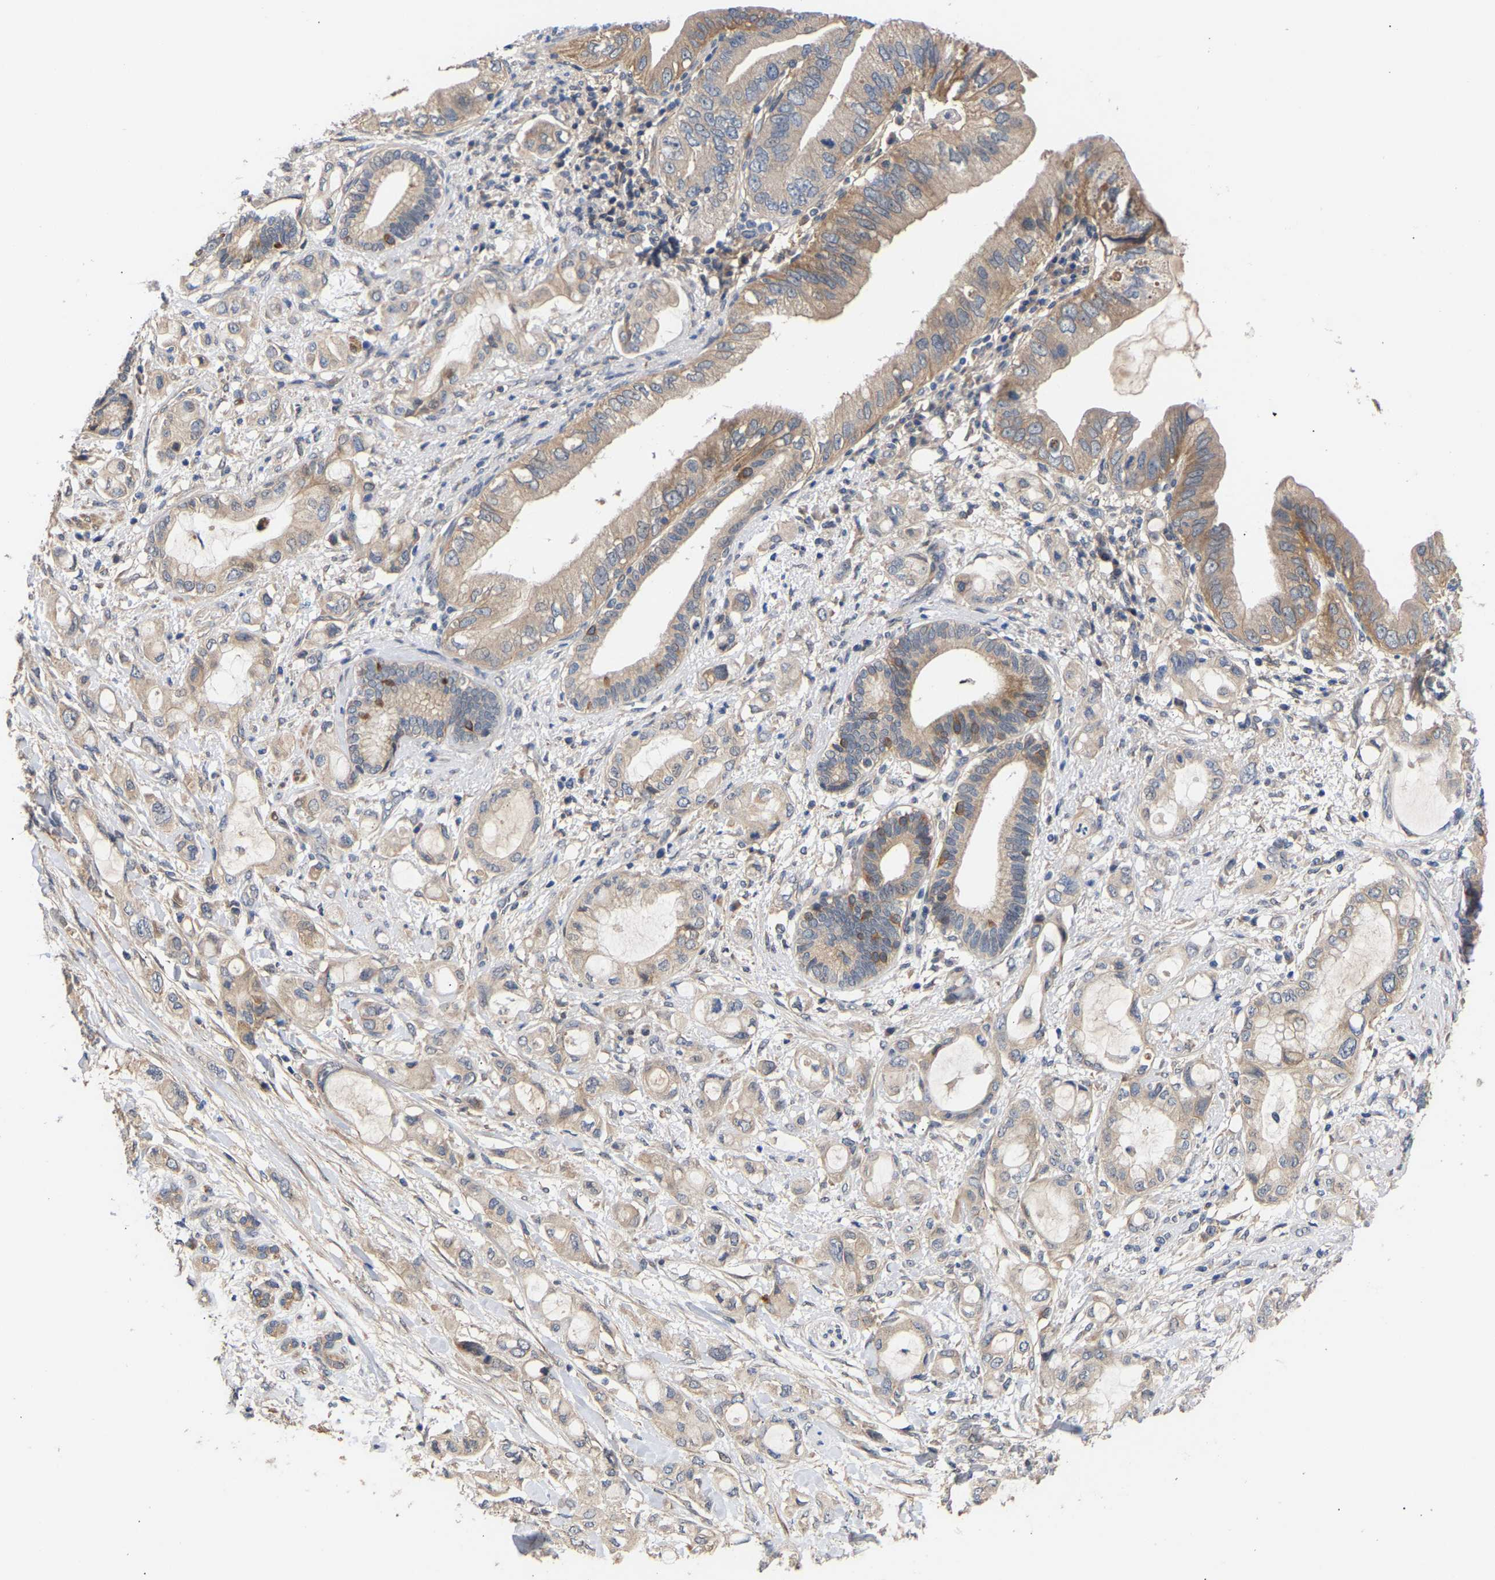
{"staining": {"intensity": "weak", "quantity": "25%-75%", "location": "cytoplasmic/membranous"}, "tissue": "pancreatic cancer", "cell_type": "Tumor cells", "image_type": "cancer", "snomed": [{"axis": "morphology", "description": "Adenocarcinoma, NOS"}, {"axis": "topography", "description": "Pancreas"}], "caption": "Immunohistochemical staining of pancreatic cancer shows weak cytoplasmic/membranous protein expression in approximately 25%-75% of tumor cells. The protein of interest is shown in brown color, while the nuclei are stained blue.", "gene": "KASH5", "patient": {"sex": "female", "age": 56}}